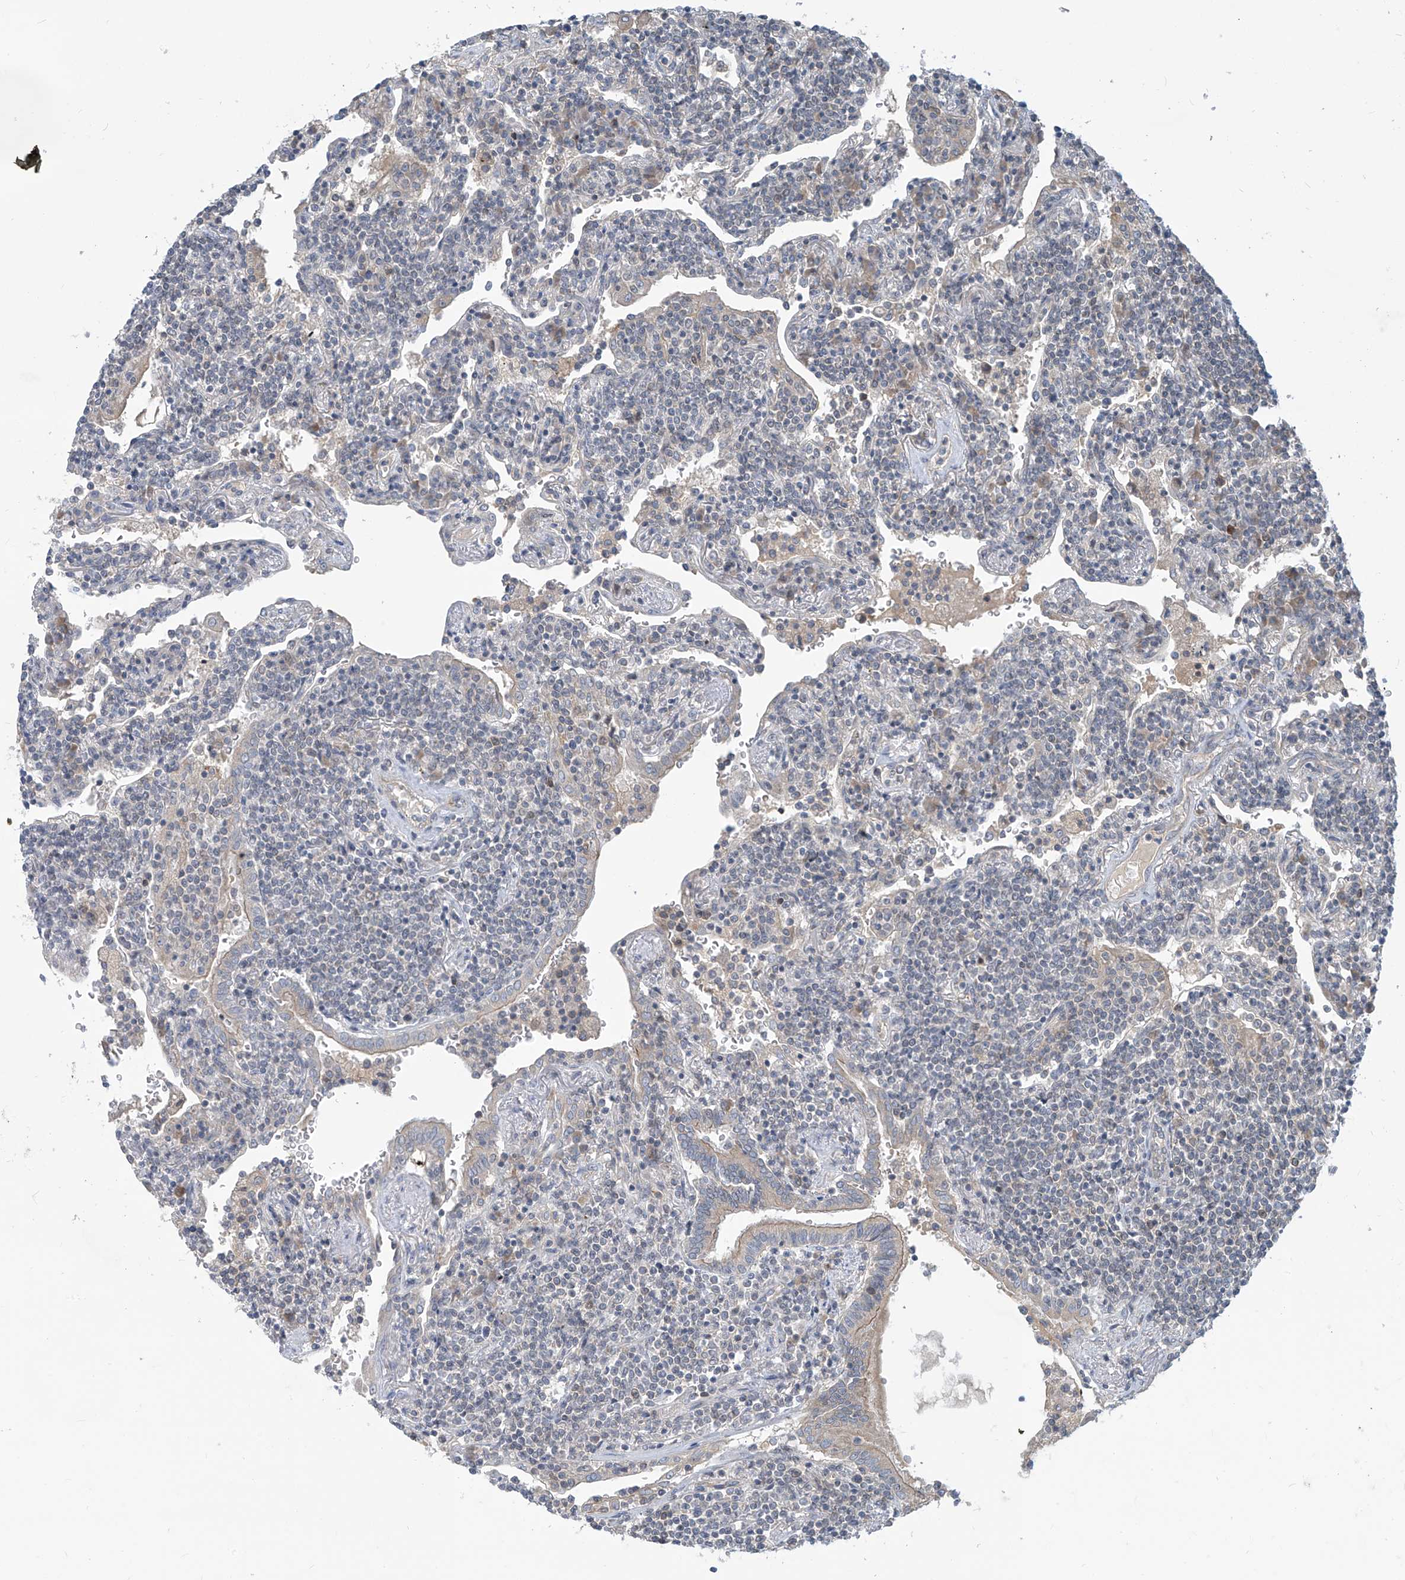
{"staining": {"intensity": "negative", "quantity": "none", "location": "none"}, "tissue": "lymphoma", "cell_type": "Tumor cells", "image_type": "cancer", "snomed": [{"axis": "morphology", "description": "Malignant lymphoma, non-Hodgkin's type, Low grade"}, {"axis": "topography", "description": "Lung"}], "caption": "The micrograph reveals no staining of tumor cells in low-grade malignant lymphoma, non-Hodgkin's type.", "gene": "SCGB1D2", "patient": {"sex": "female", "age": 71}}